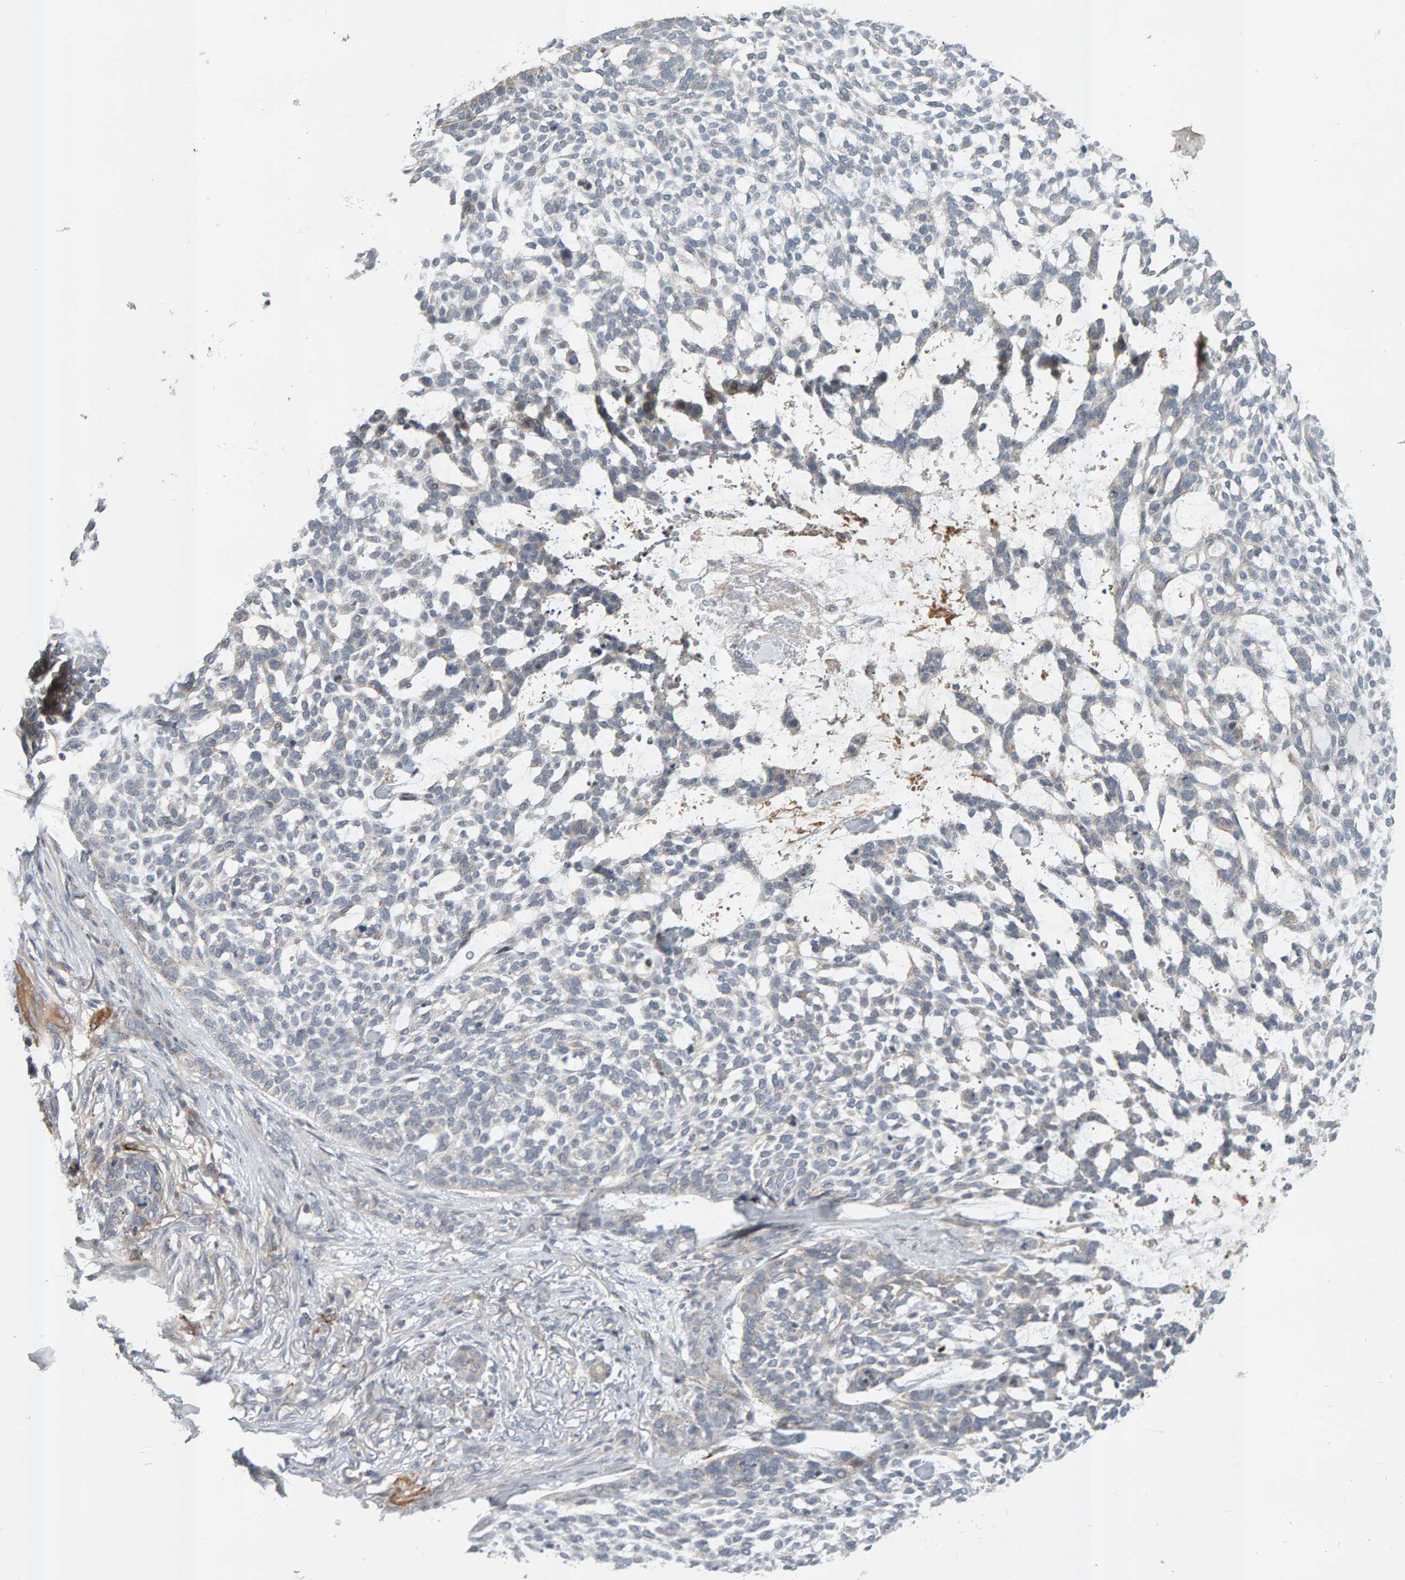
{"staining": {"intensity": "negative", "quantity": "none", "location": "none"}, "tissue": "skin cancer", "cell_type": "Tumor cells", "image_type": "cancer", "snomed": [{"axis": "morphology", "description": "Basal cell carcinoma"}, {"axis": "topography", "description": "Skin"}], "caption": "High power microscopy histopathology image of an IHC photomicrograph of skin basal cell carcinoma, revealing no significant positivity in tumor cells.", "gene": "ZNF160", "patient": {"sex": "female", "age": 64}}